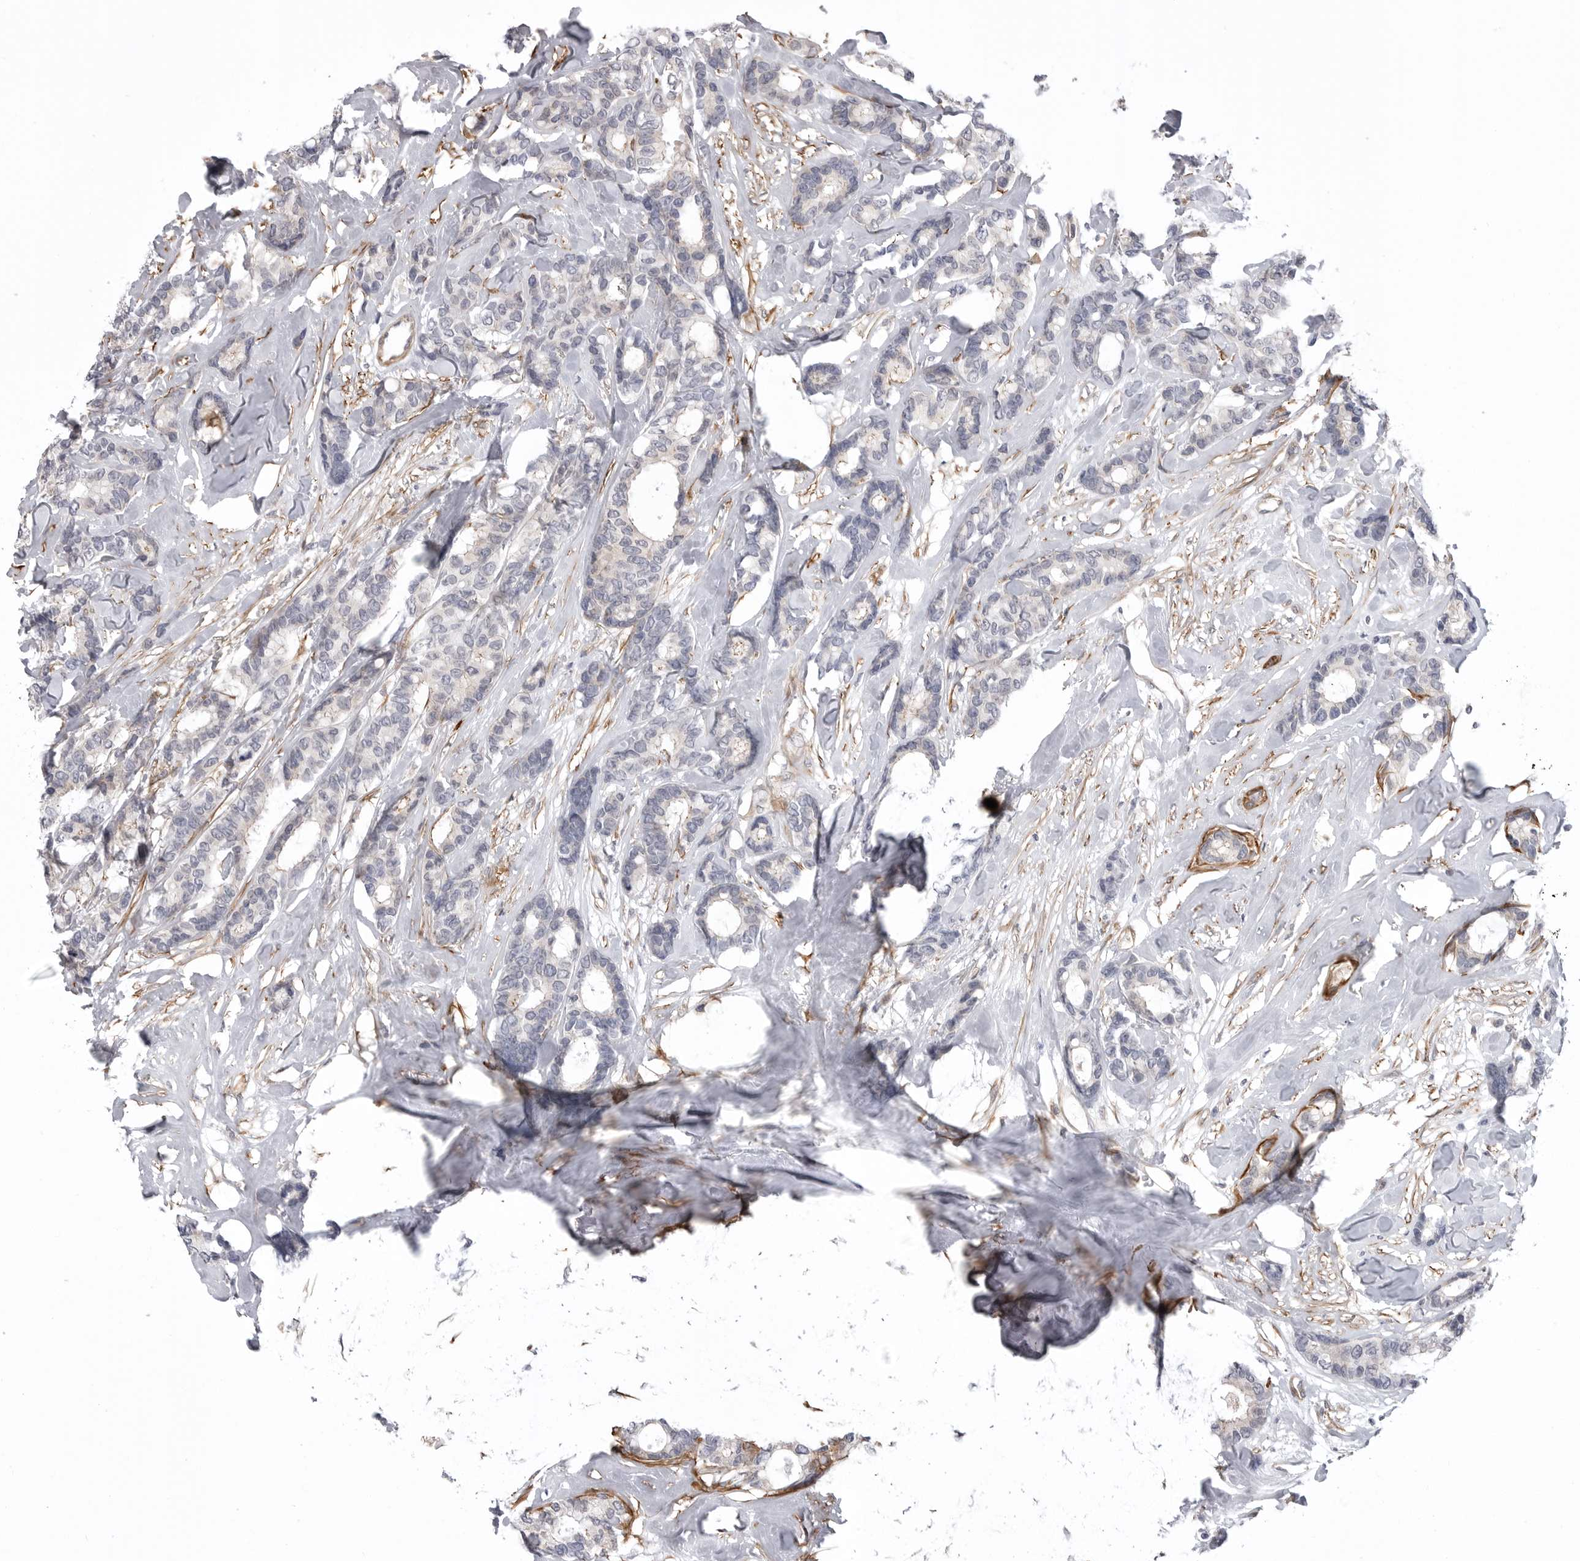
{"staining": {"intensity": "negative", "quantity": "none", "location": "none"}, "tissue": "breast cancer", "cell_type": "Tumor cells", "image_type": "cancer", "snomed": [{"axis": "morphology", "description": "Duct carcinoma"}, {"axis": "topography", "description": "Breast"}], "caption": "Tumor cells show no significant staining in breast cancer.", "gene": "SCP2", "patient": {"sex": "female", "age": 87}}